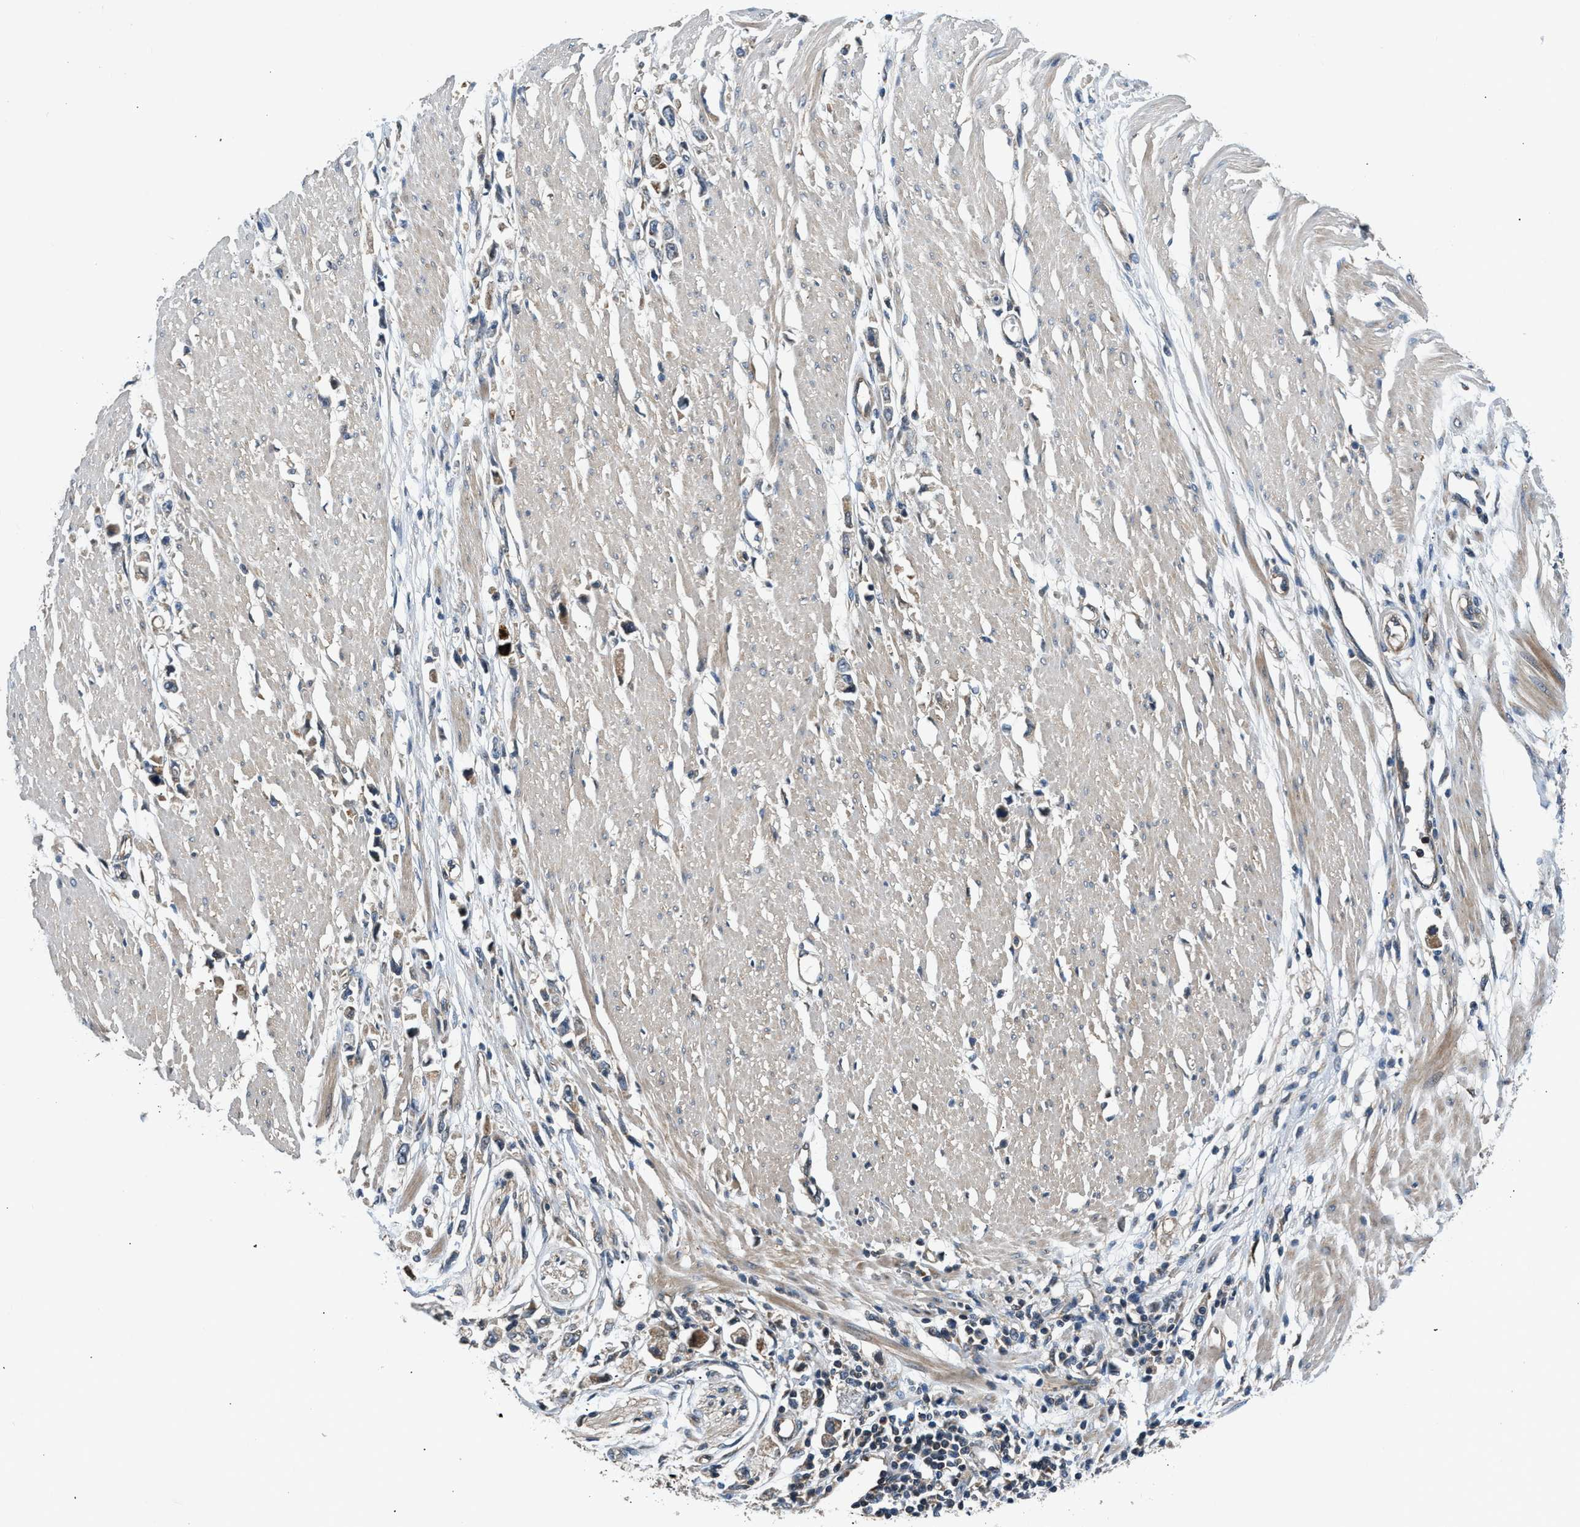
{"staining": {"intensity": "moderate", "quantity": "25%-75%", "location": "cytoplasmic/membranous"}, "tissue": "stomach cancer", "cell_type": "Tumor cells", "image_type": "cancer", "snomed": [{"axis": "morphology", "description": "Adenocarcinoma, NOS"}, {"axis": "topography", "description": "Stomach"}], "caption": "A brown stain shows moderate cytoplasmic/membranous positivity of a protein in stomach adenocarcinoma tumor cells.", "gene": "IL3RA", "patient": {"sex": "female", "age": 59}}